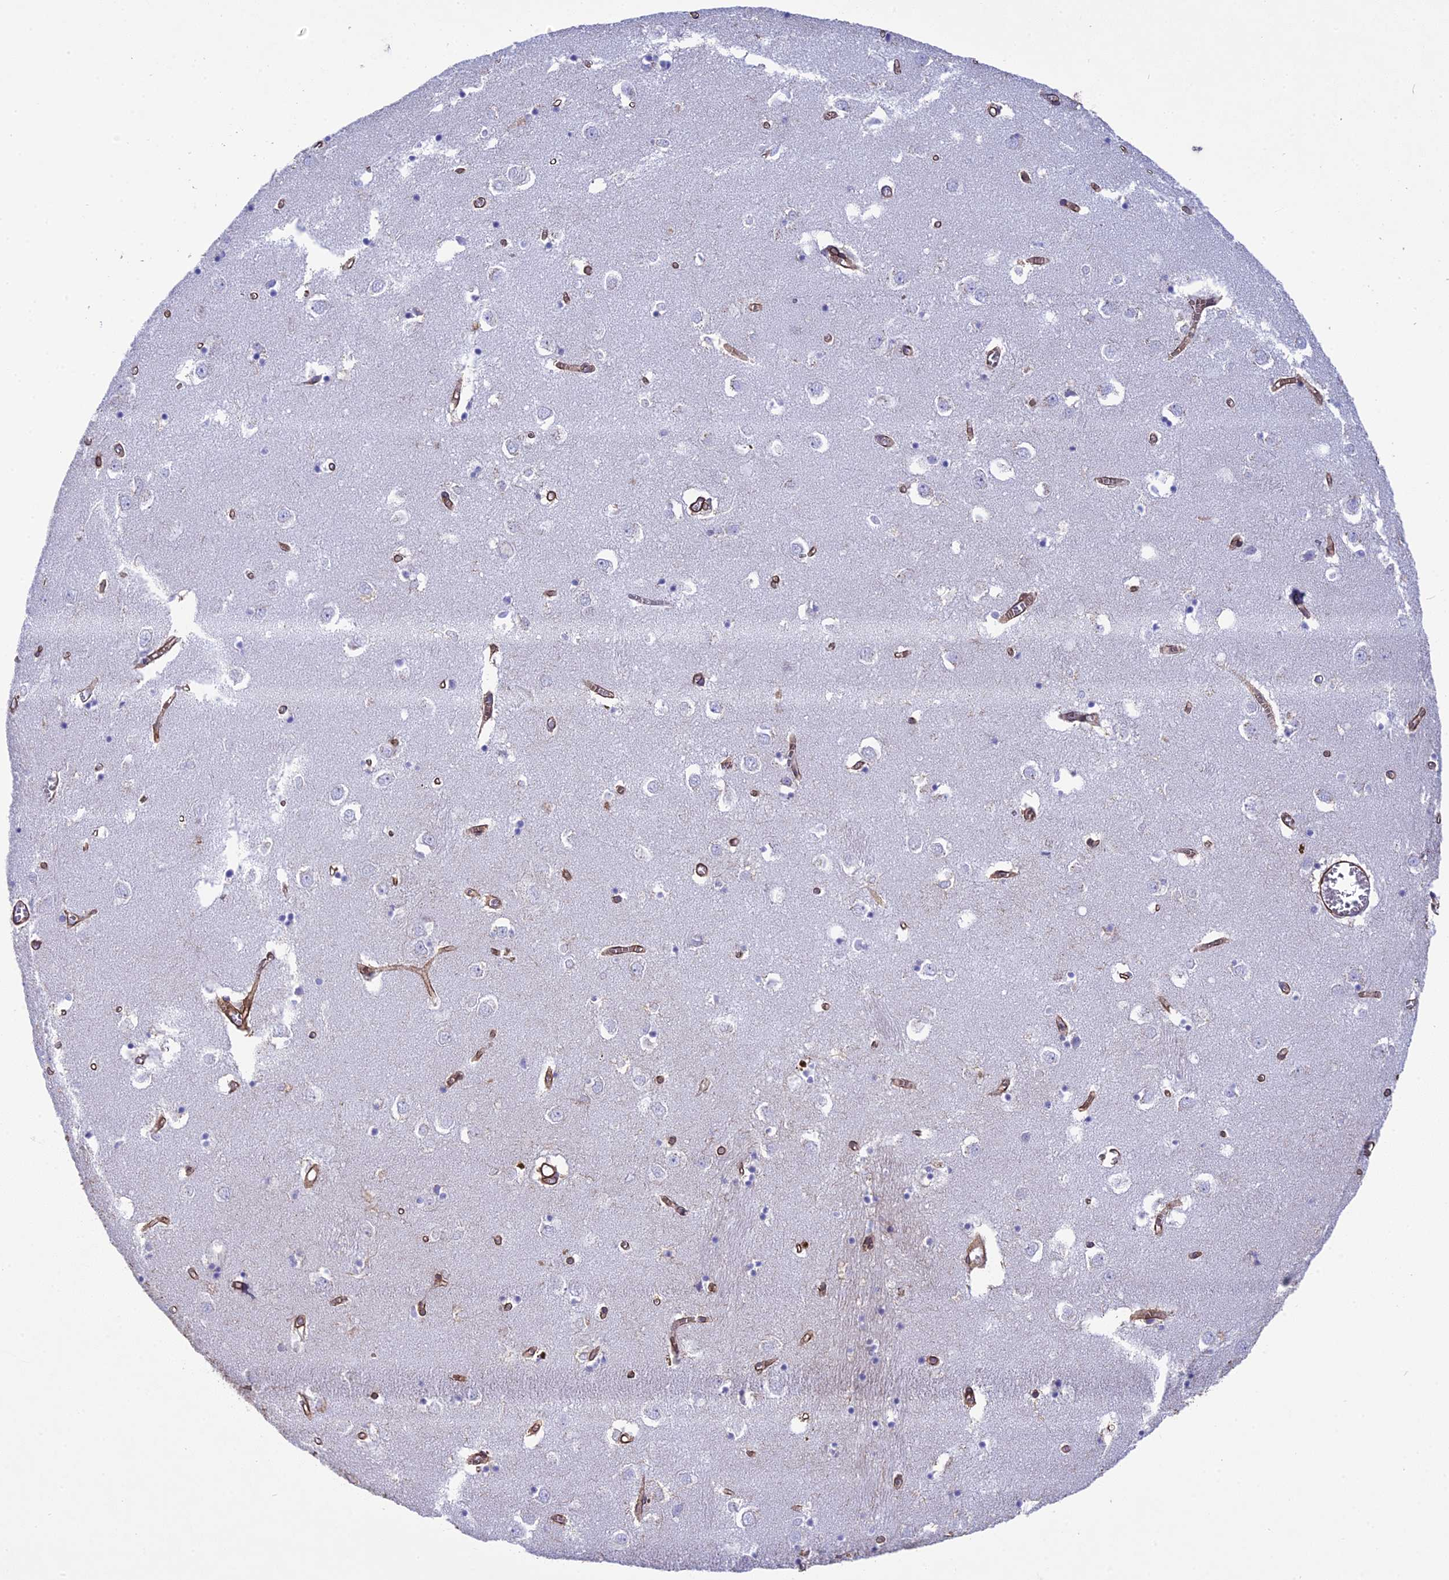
{"staining": {"intensity": "negative", "quantity": "none", "location": "none"}, "tissue": "caudate", "cell_type": "Glial cells", "image_type": "normal", "snomed": [{"axis": "morphology", "description": "Normal tissue, NOS"}, {"axis": "topography", "description": "Lateral ventricle wall"}], "caption": "High magnification brightfield microscopy of unremarkable caudate stained with DAB (brown) and counterstained with hematoxylin (blue): glial cells show no significant expression. (DAB (3,3'-diaminobenzidine) IHC with hematoxylin counter stain).", "gene": "TNS1", "patient": {"sex": "male", "age": 70}}